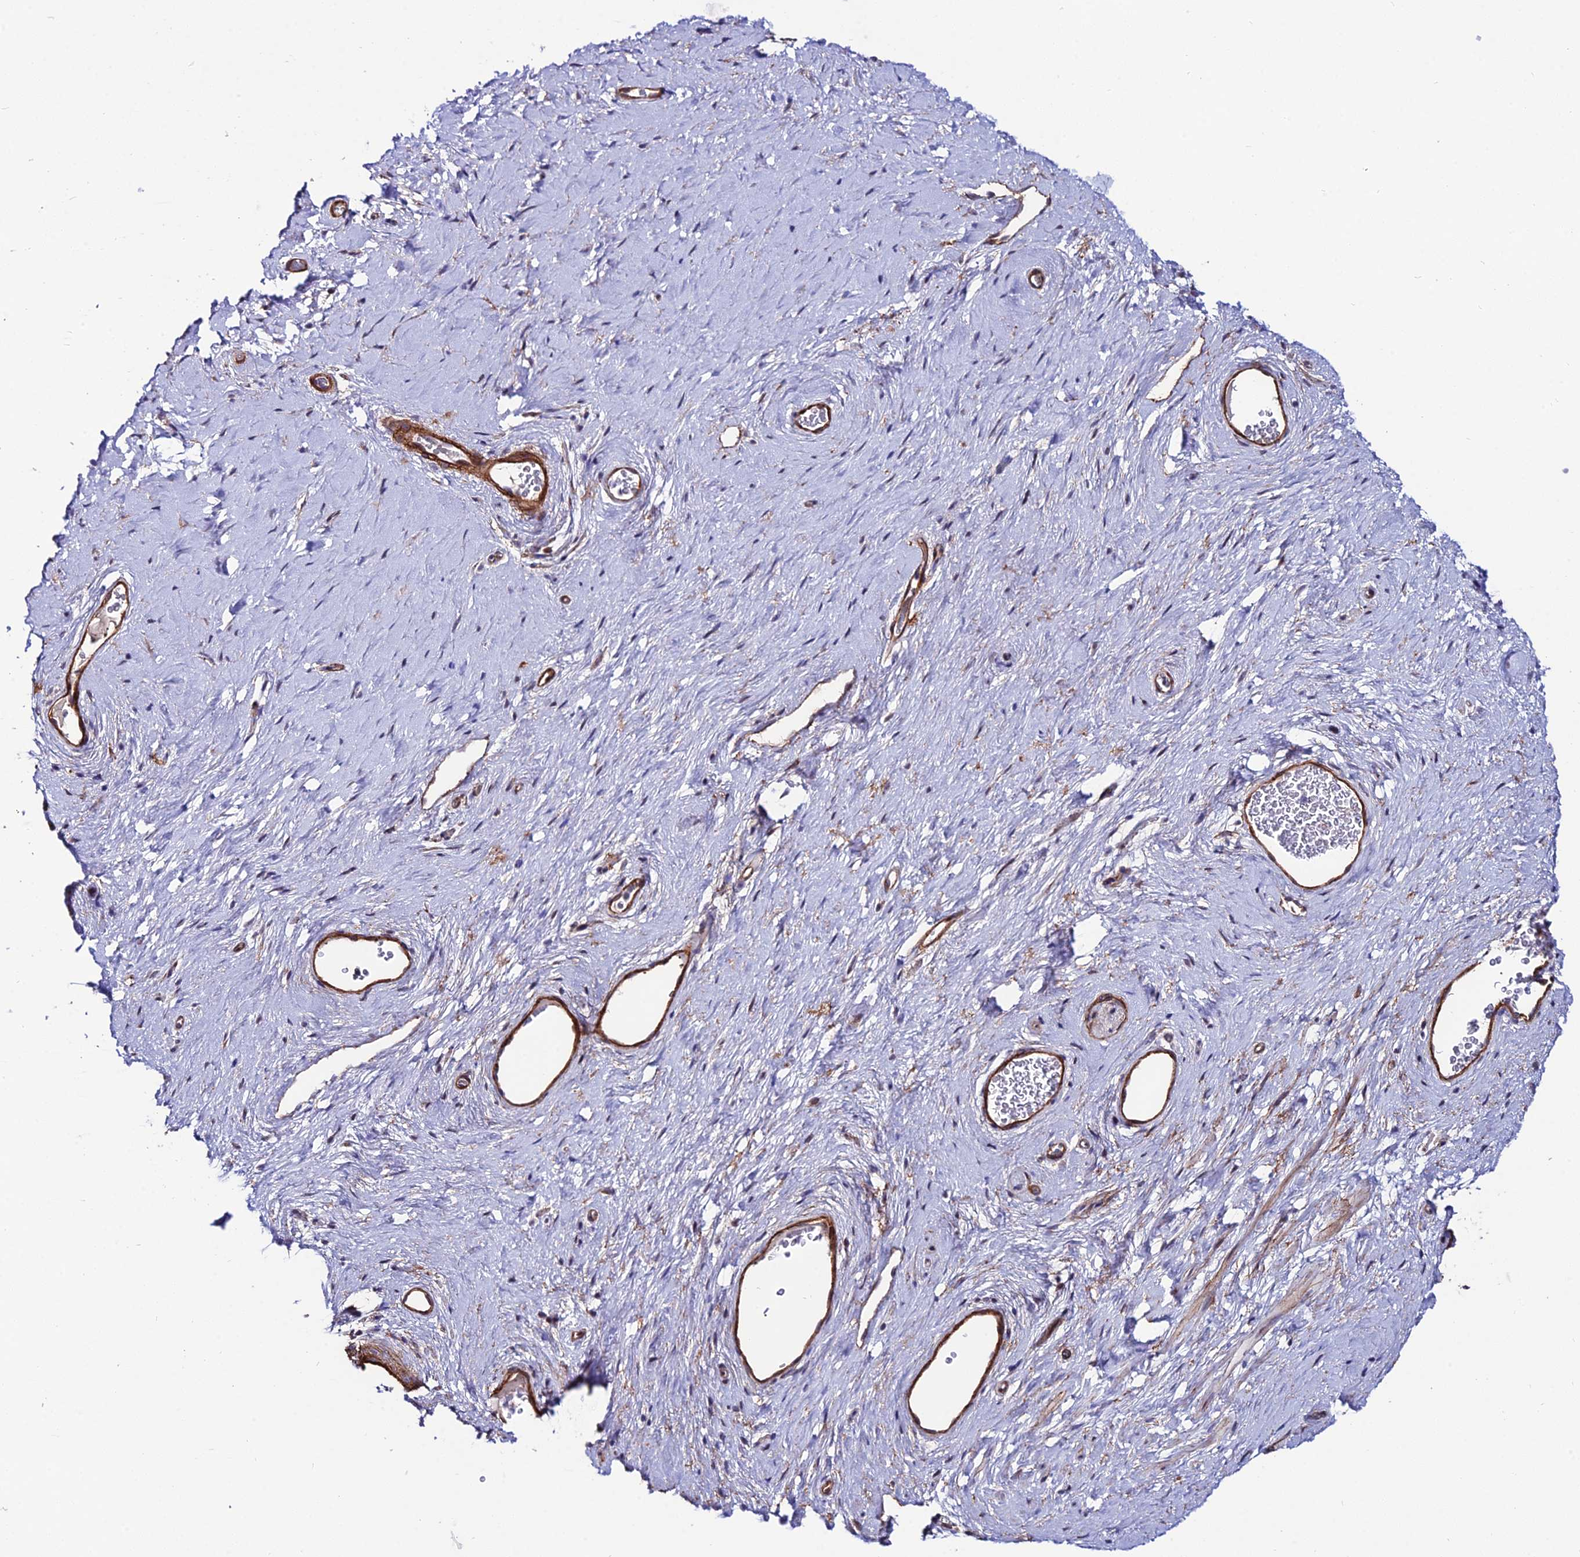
{"staining": {"intensity": "negative", "quantity": "none", "location": "none"}, "tissue": "adipose tissue", "cell_type": "Adipocytes", "image_type": "normal", "snomed": [{"axis": "morphology", "description": "Normal tissue, NOS"}, {"axis": "morphology", "description": "Adenocarcinoma, NOS"}, {"axis": "topography", "description": "Rectum"}, {"axis": "topography", "description": "Vagina"}, {"axis": "topography", "description": "Peripheral nerve tissue"}], "caption": "IHC photomicrograph of benign human adipose tissue stained for a protein (brown), which displays no staining in adipocytes. (DAB (3,3'-diaminobenzidine) IHC with hematoxylin counter stain).", "gene": "SYT15B", "patient": {"sex": "female", "age": 71}}